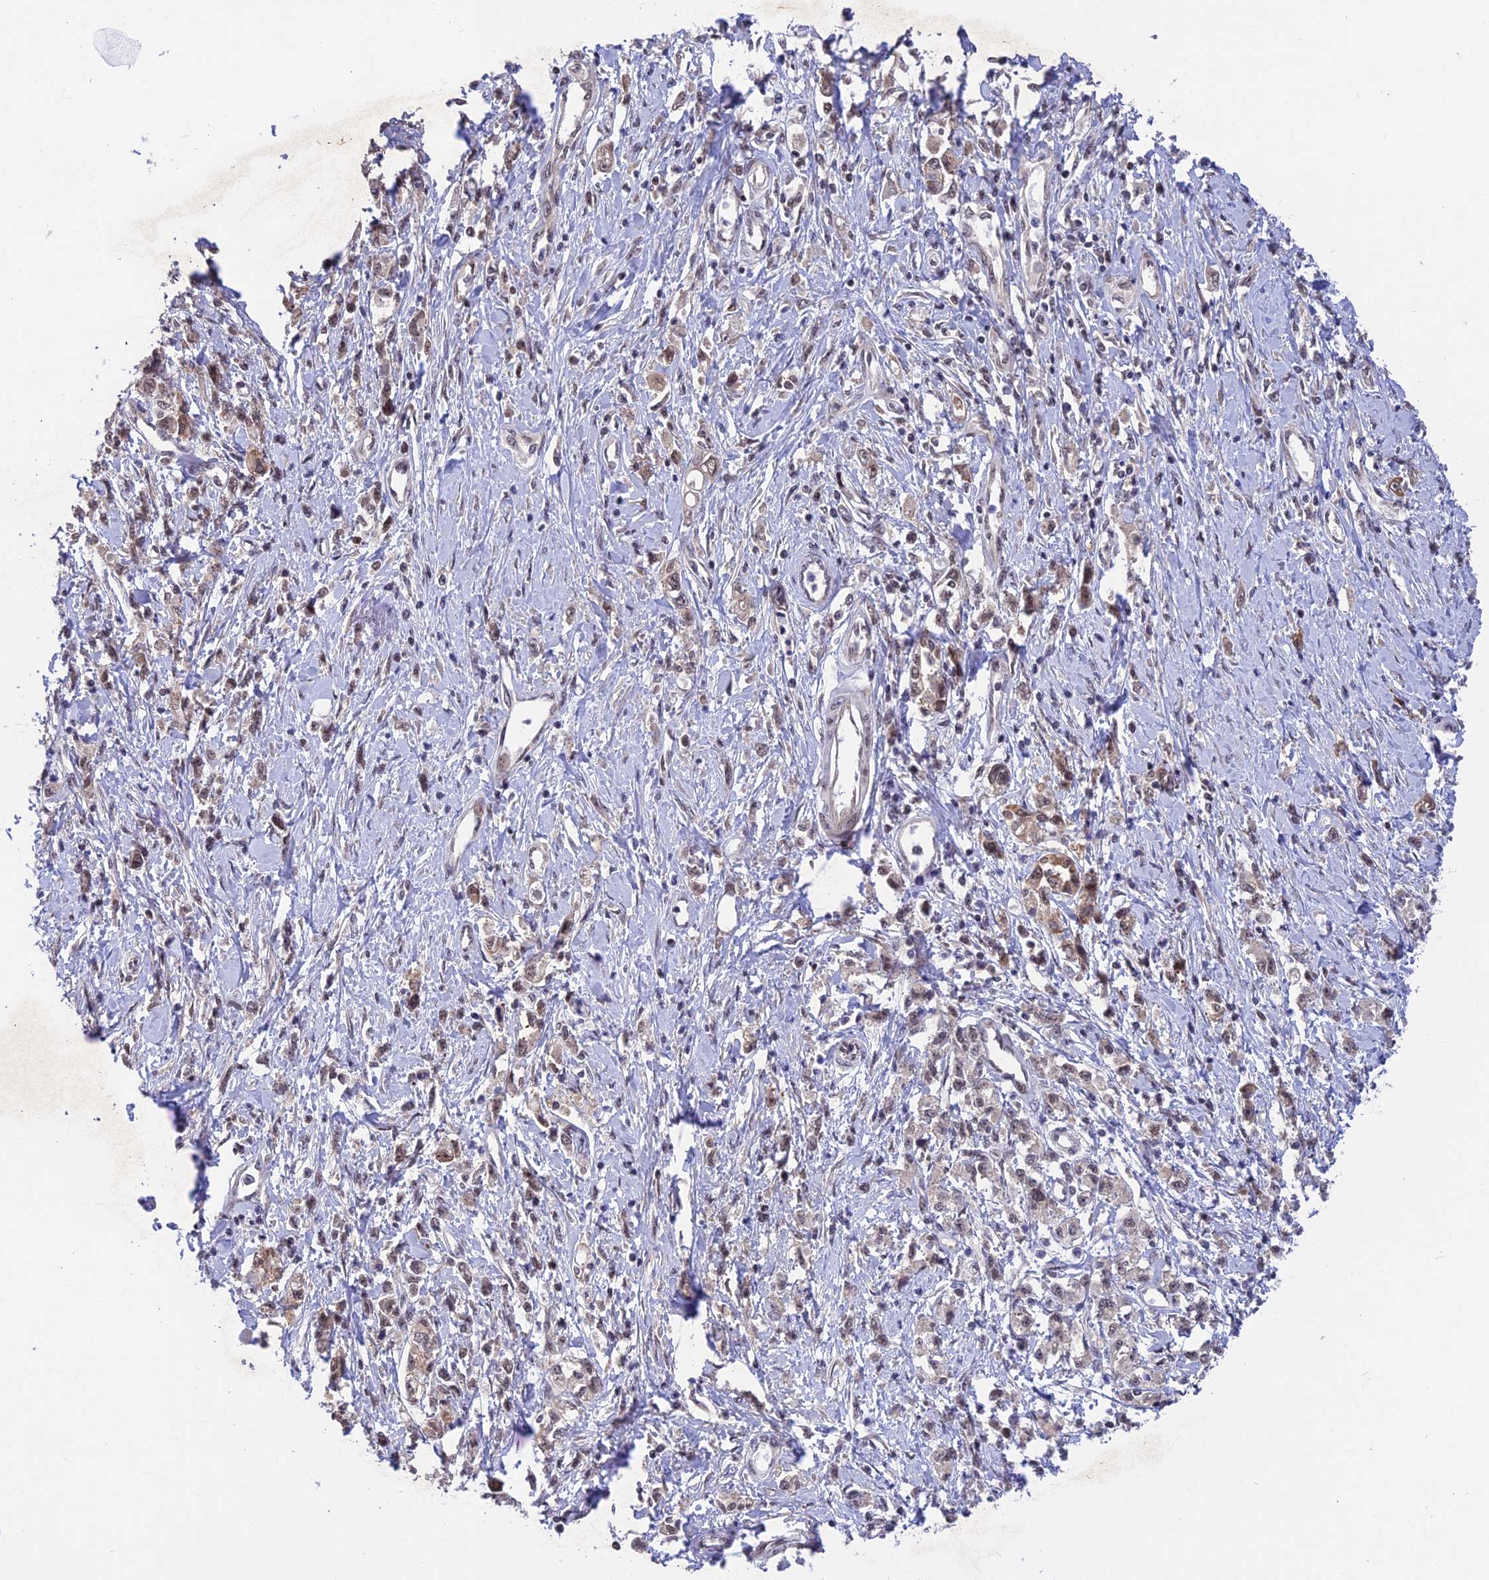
{"staining": {"intensity": "weak", "quantity": "25%-75%", "location": "nuclear"}, "tissue": "stomach cancer", "cell_type": "Tumor cells", "image_type": "cancer", "snomed": [{"axis": "morphology", "description": "Adenocarcinoma, NOS"}, {"axis": "topography", "description": "Stomach"}], "caption": "A low amount of weak nuclear expression is seen in approximately 25%-75% of tumor cells in stomach adenocarcinoma tissue.", "gene": "POLR2C", "patient": {"sex": "female", "age": 76}}